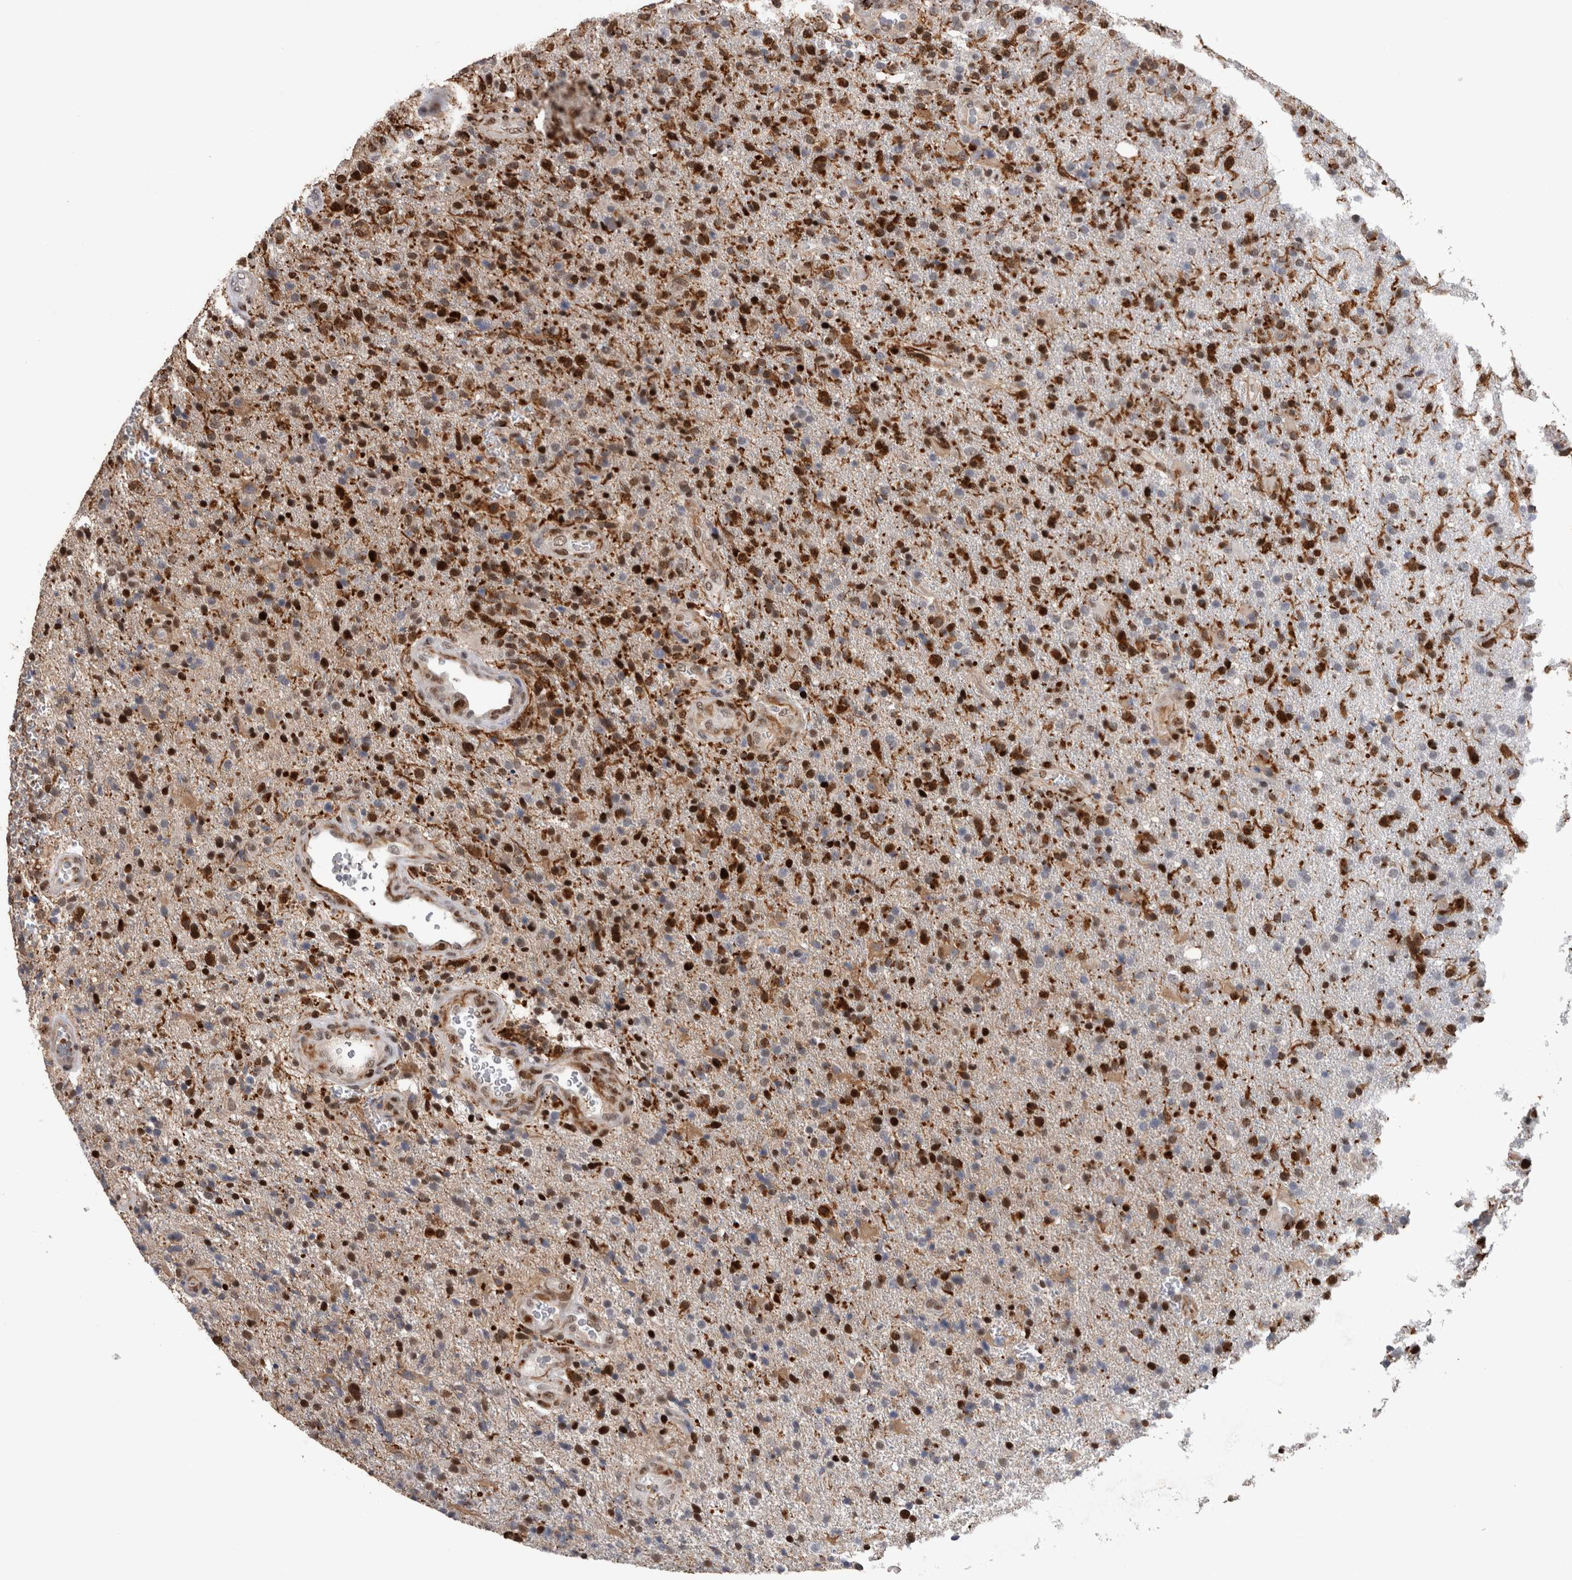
{"staining": {"intensity": "moderate", "quantity": "25%-75%", "location": "nuclear"}, "tissue": "glioma", "cell_type": "Tumor cells", "image_type": "cancer", "snomed": [{"axis": "morphology", "description": "Glioma, malignant, High grade"}, {"axis": "topography", "description": "Brain"}], "caption": "Immunohistochemistry (IHC) of malignant glioma (high-grade) demonstrates medium levels of moderate nuclear staining in about 25%-75% of tumor cells. (Stains: DAB (3,3'-diaminobenzidine) in brown, nuclei in blue, Microscopy: brightfield microscopy at high magnification).", "gene": "POLD2", "patient": {"sex": "male", "age": 72}}